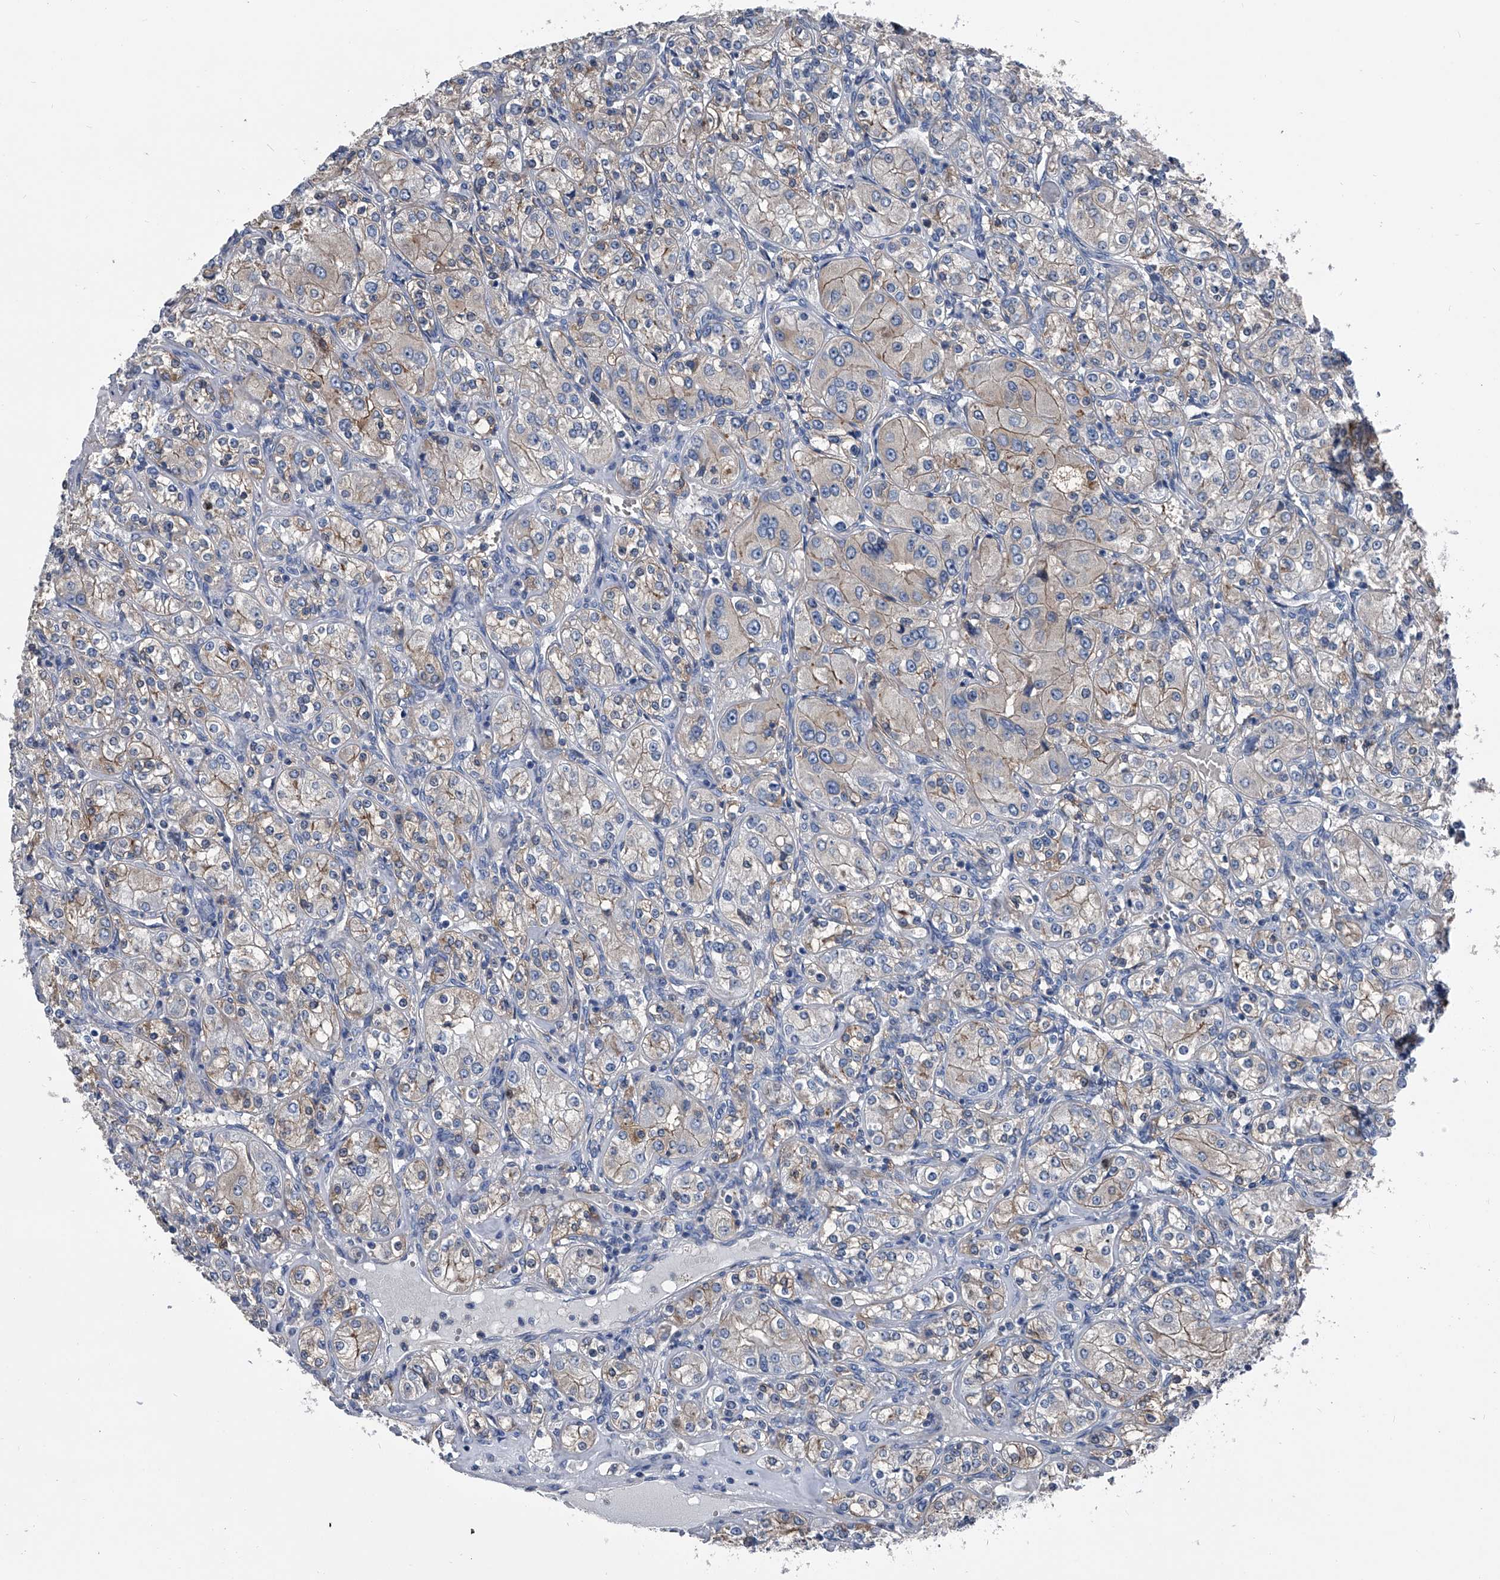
{"staining": {"intensity": "weak", "quantity": "25%-75%", "location": "cytoplasmic/membranous"}, "tissue": "renal cancer", "cell_type": "Tumor cells", "image_type": "cancer", "snomed": [{"axis": "morphology", "description": "Adenocarcinoma, NOS"}, {"axis": "topography", "description": "Kidney"}], "caption": "Immunohistochemistry (IHC) (DAB) staining of renal cancer (adenocarcinoma) shows weak cytoplasmic/membranous protein expression in approximately 25%-75% of tumor cells. (Brightfield microscopy of DAB IHC at high magnification).", "gene": "KIF13A", "patient": {"sex": "male", "age": 77}}